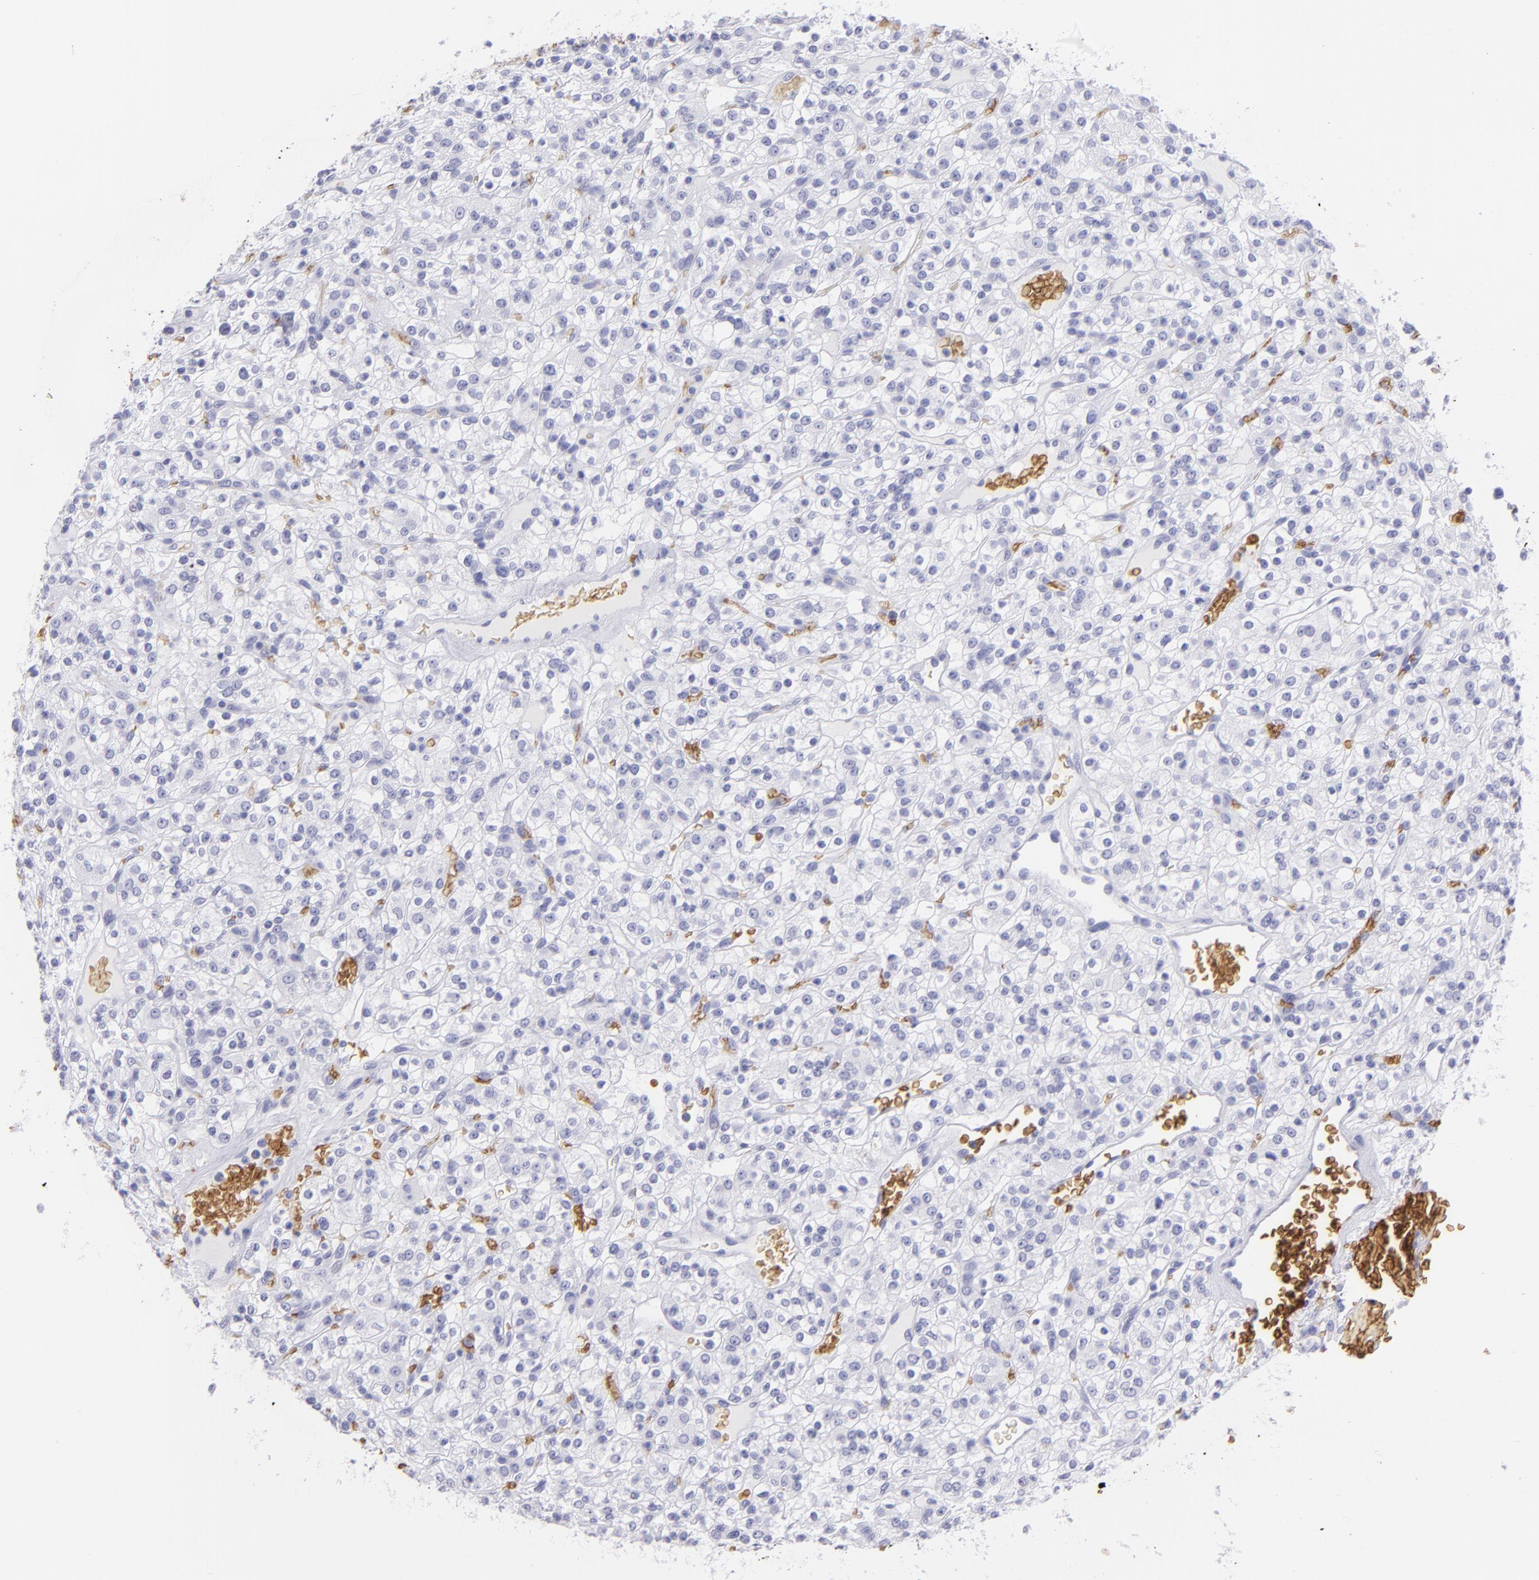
{"staining": {"intensity": "negative", "quantity": "none", "location": "none"}, "tissue": "renal cancer", "cell_type": "Tumor cells", "image_type": "cancer", "snomed": [{"axis": "morphology", "description": "Normal tissue, NOS"}, {"axis": "morphology", "description": "Adenocarcinoma, NOS"}, {"axis": "topography", "description": "Kidney"}], "caption": "The micrograph exhibits no significant staining in tumor cells of renal cancer (adenocarcinoma).", "gene": "GYPA", "patient": {"sex": "female", "age": 72}}